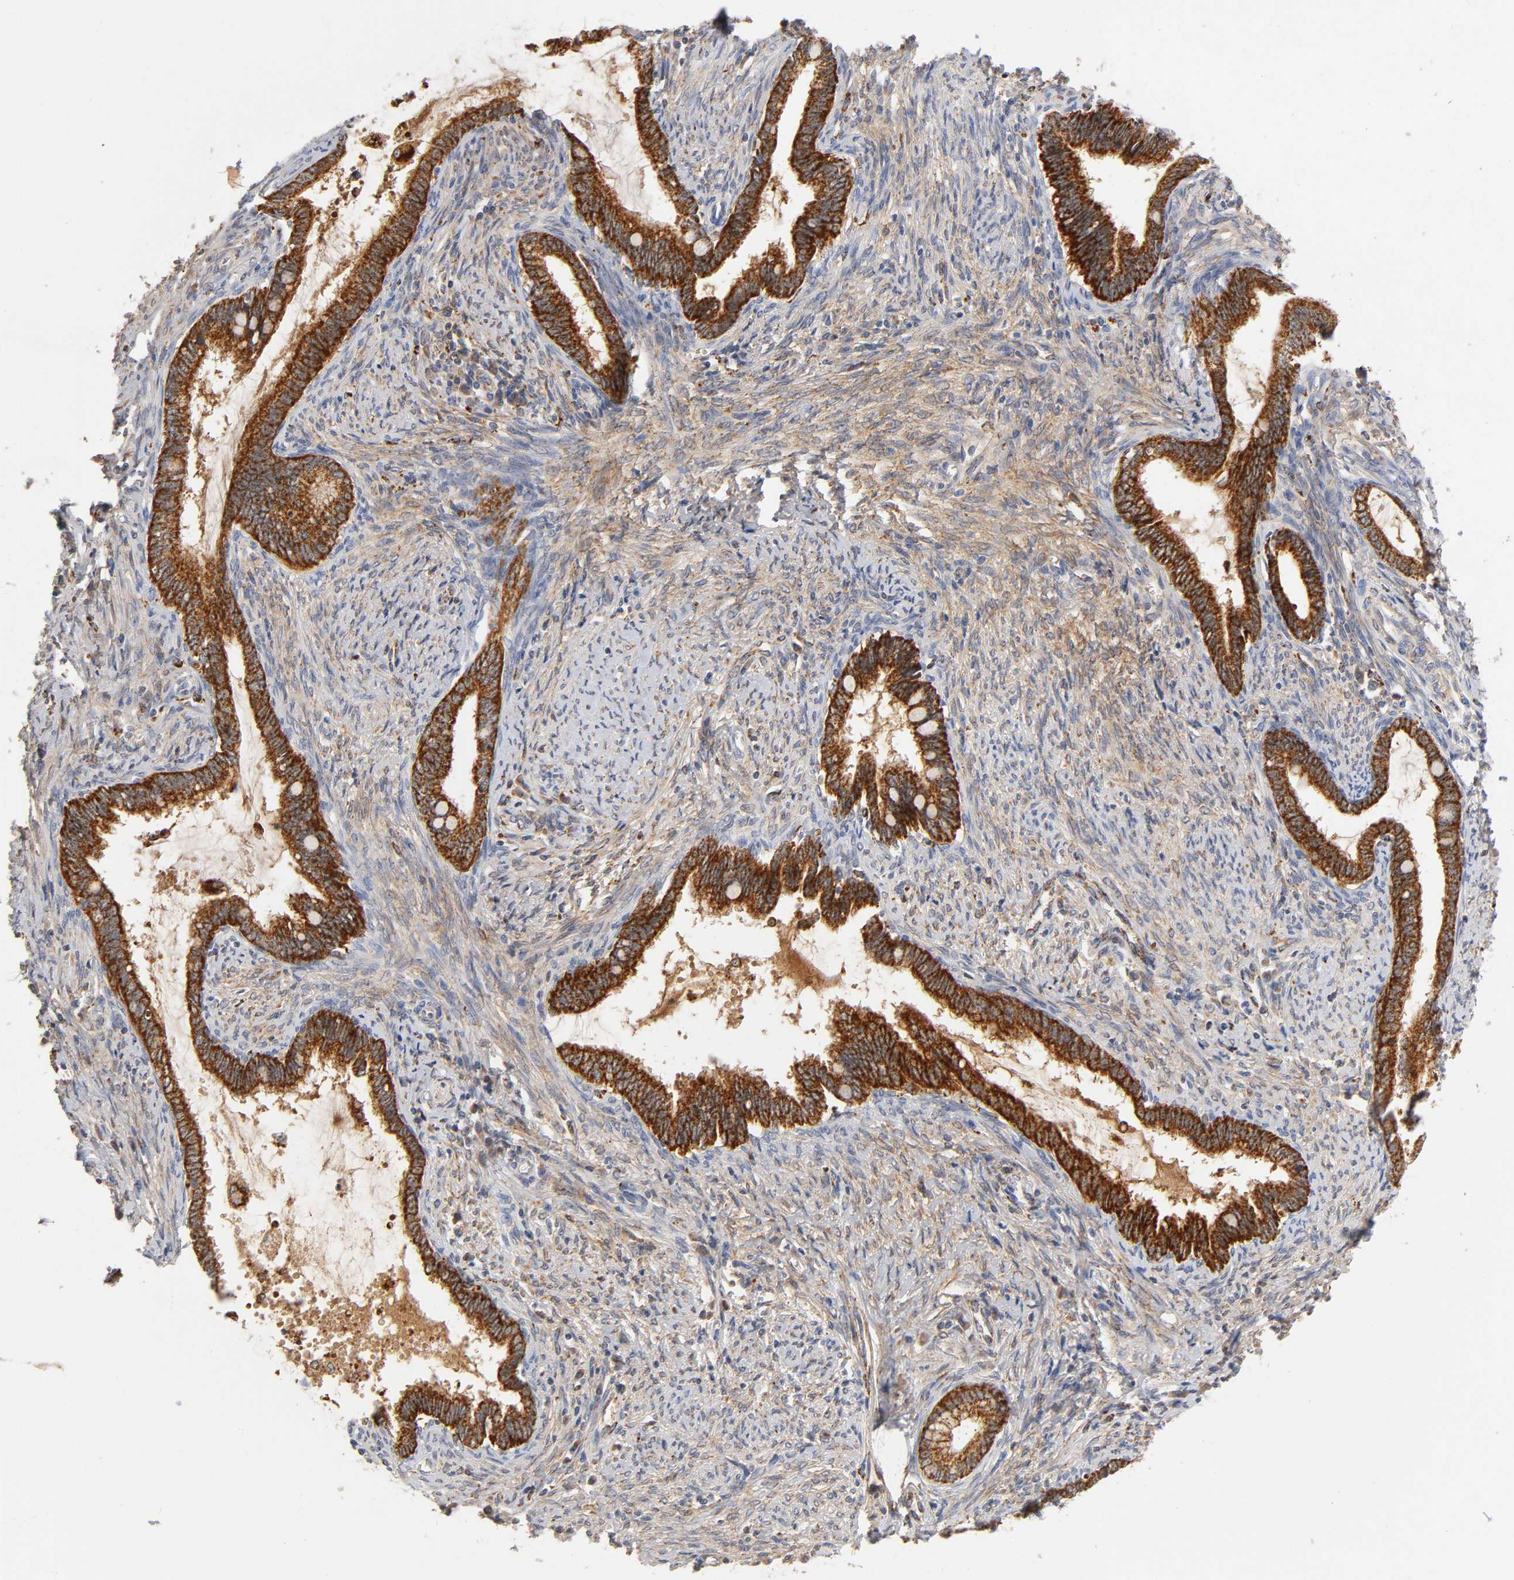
{"staining": {"intensity": "strong", "quantity": ">75%", "location": "cytoplasmic/membranous"}, "tissue": "cervical cancer", "cell_type": "Tumor cells", "image_type": "cancer", "snomed": [{"axis": "morphology", "description": "Adenocarcinoma, NOS"}, {"axis": "topography", "description": "Cervix"}], "caption": "An immunohistochemistry (IHC) photomicrograph of neoplastic tissue is shown. Protein staining in brown highlights strong cytoplasmic/membranous positivity in cervical cancer (adenocarcinoma) within tumor cells.", "gene": "ISG15", "patient": {"sex": "female", "age": 44}}